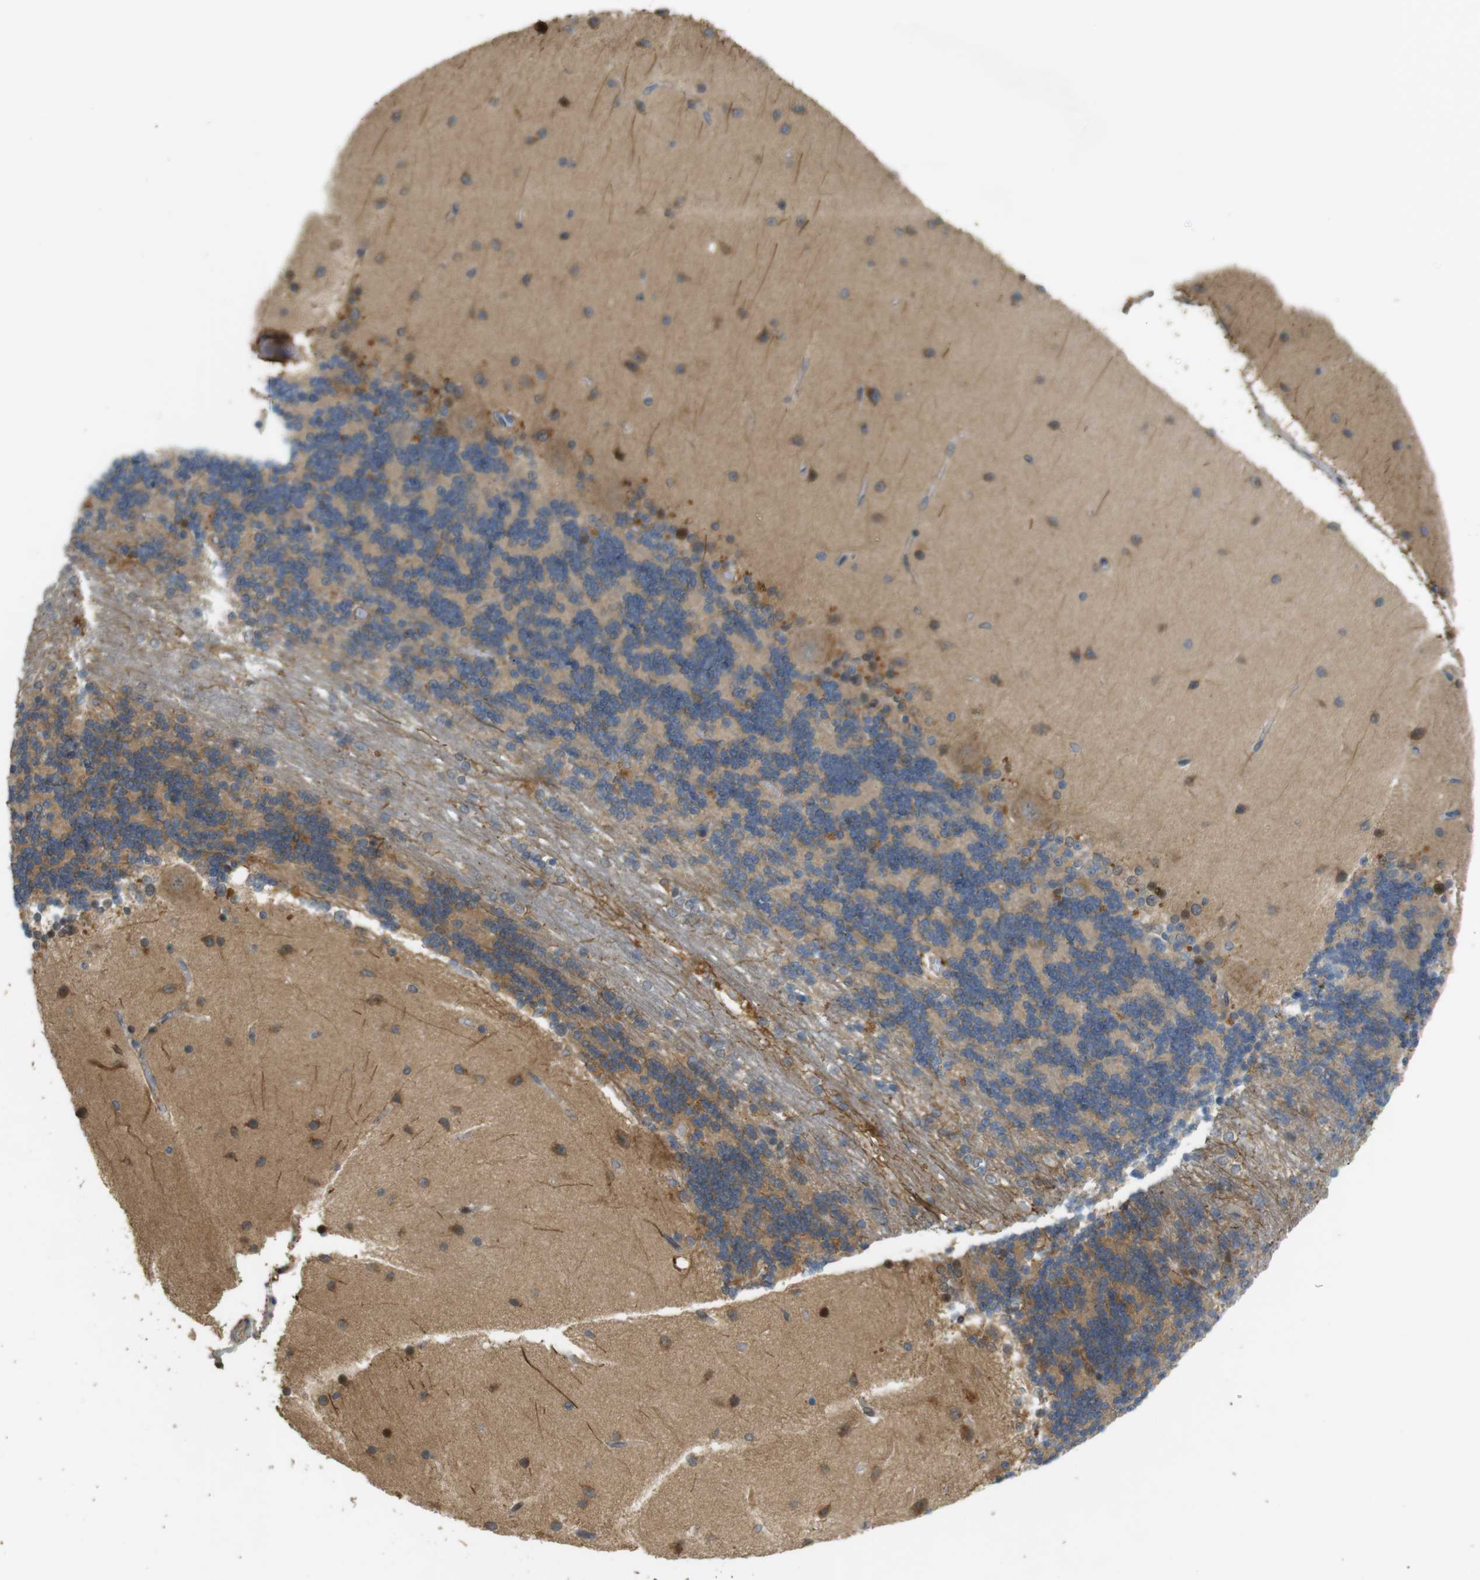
{"staining": {"intensity": "moderate", "quantity": "<25%", "location": "cytoplasmic/membranous"}, "tissue": "cerebellum", "cell_type": "Cells in granular layer", "image_type": "normal", "snomed": [{"axis": "morphology", "description": "Normal tissue, NOS"}, {"axis": "topography", "description": "Cerebellum"}], "caption": "An image of cerebellum stained for a protein displays moderate cytoplasmic/membranous brown staining in cells in granular layer.", "gene": "TMX3", "patient": {"sex": "female", "age": 54}}